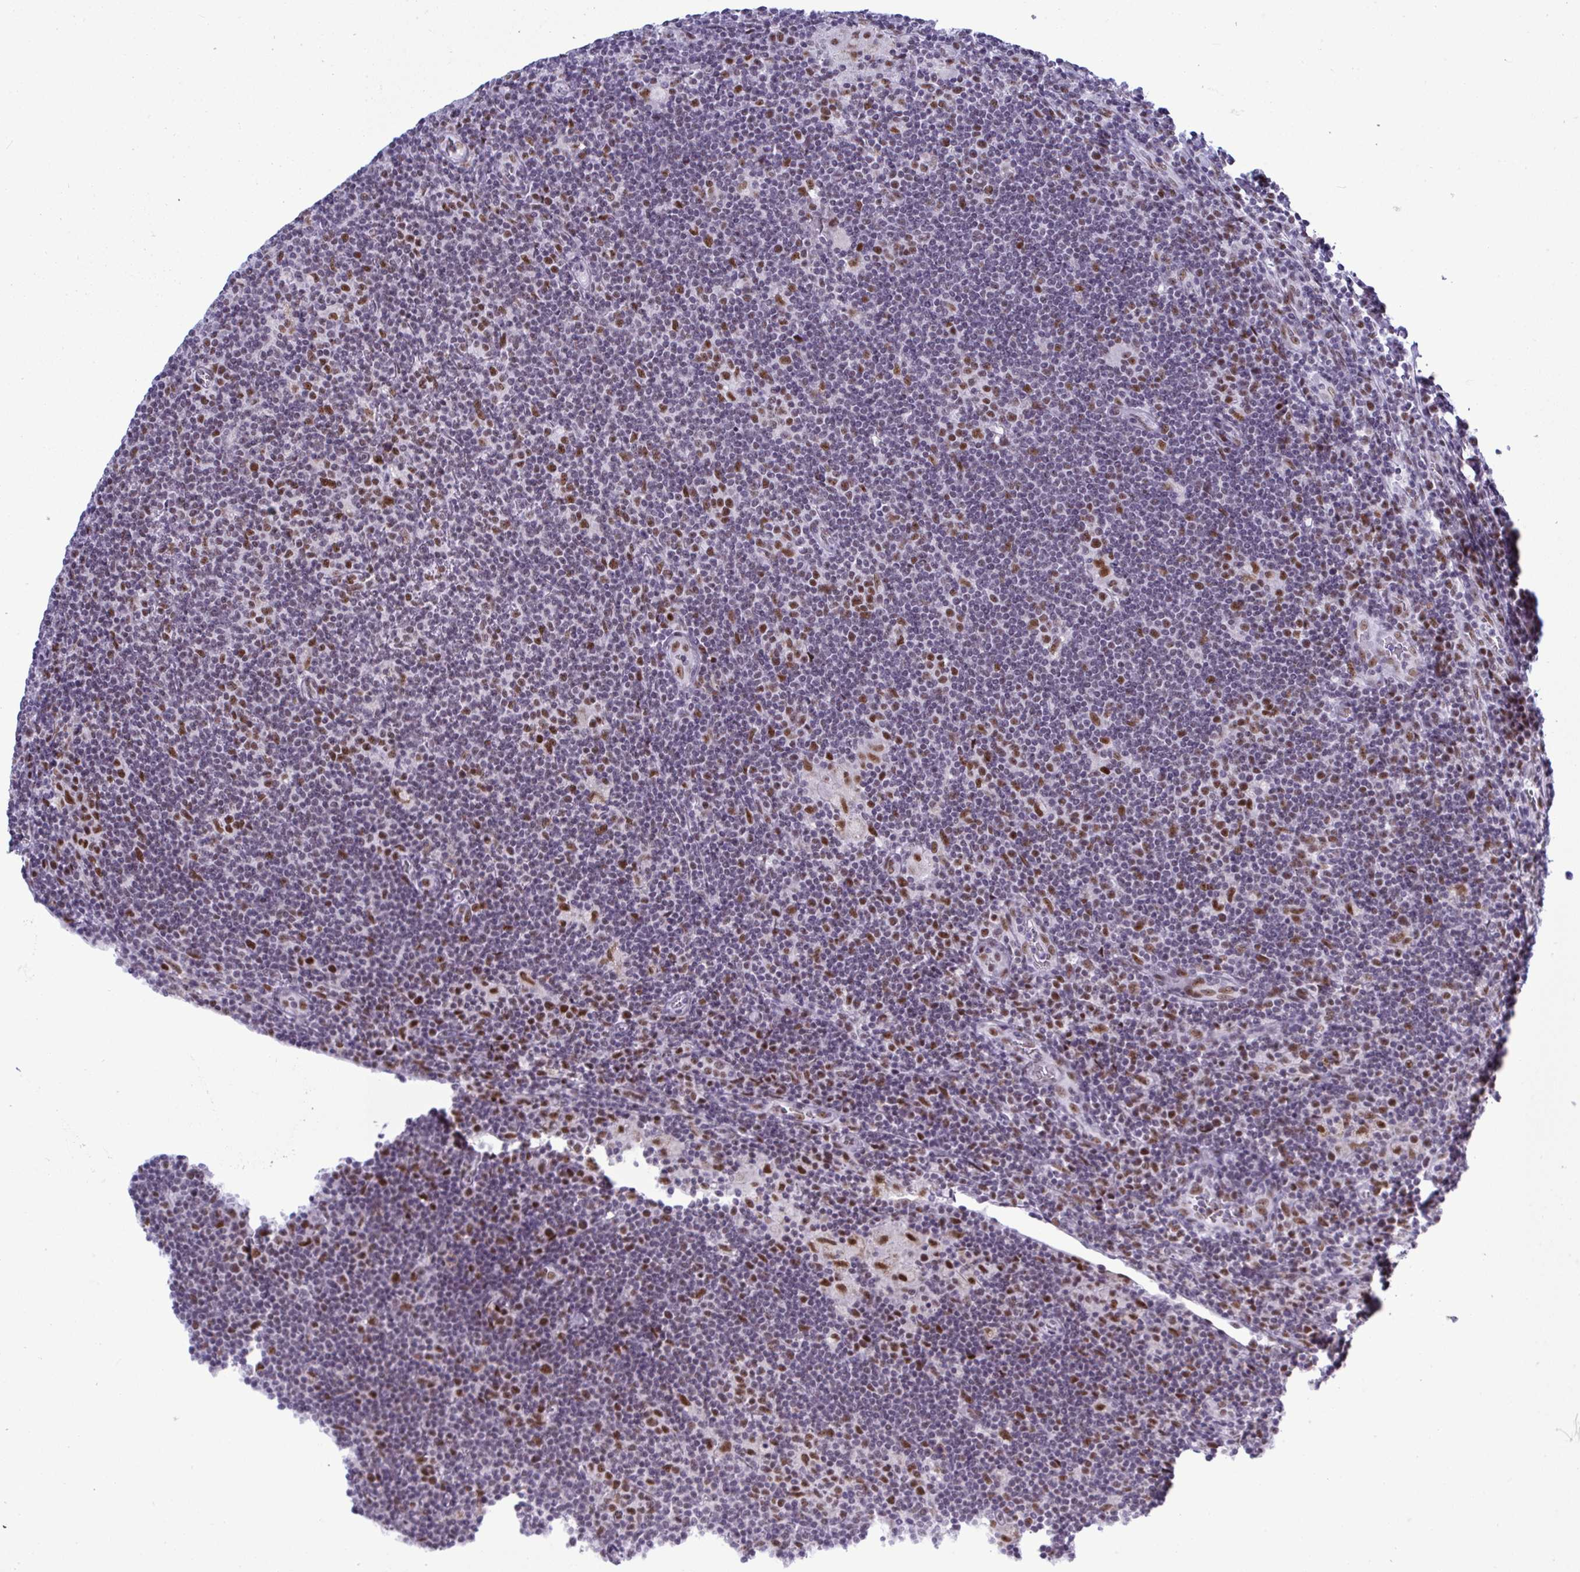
{"staining": {"intensity": "weak", "quantity": "25%-75%", "location": "nuclear"}, "tissue": "lymphoma", "cell_type": "Tumor cells", "image_type": "cancer", "snomed": [{"axis": "morphology", "description": "Hodgkin's disease, NOS"}, {"axis": "topography", "description": "Lymph node"}], "caption": "Immunohistochemical staining of human lymphoma exhibits weak nuclear protein positivity in about 25%-75% of tumor cells.", "gene": "PPP1R10", "patient": {"sex": "male", "age": 40}}